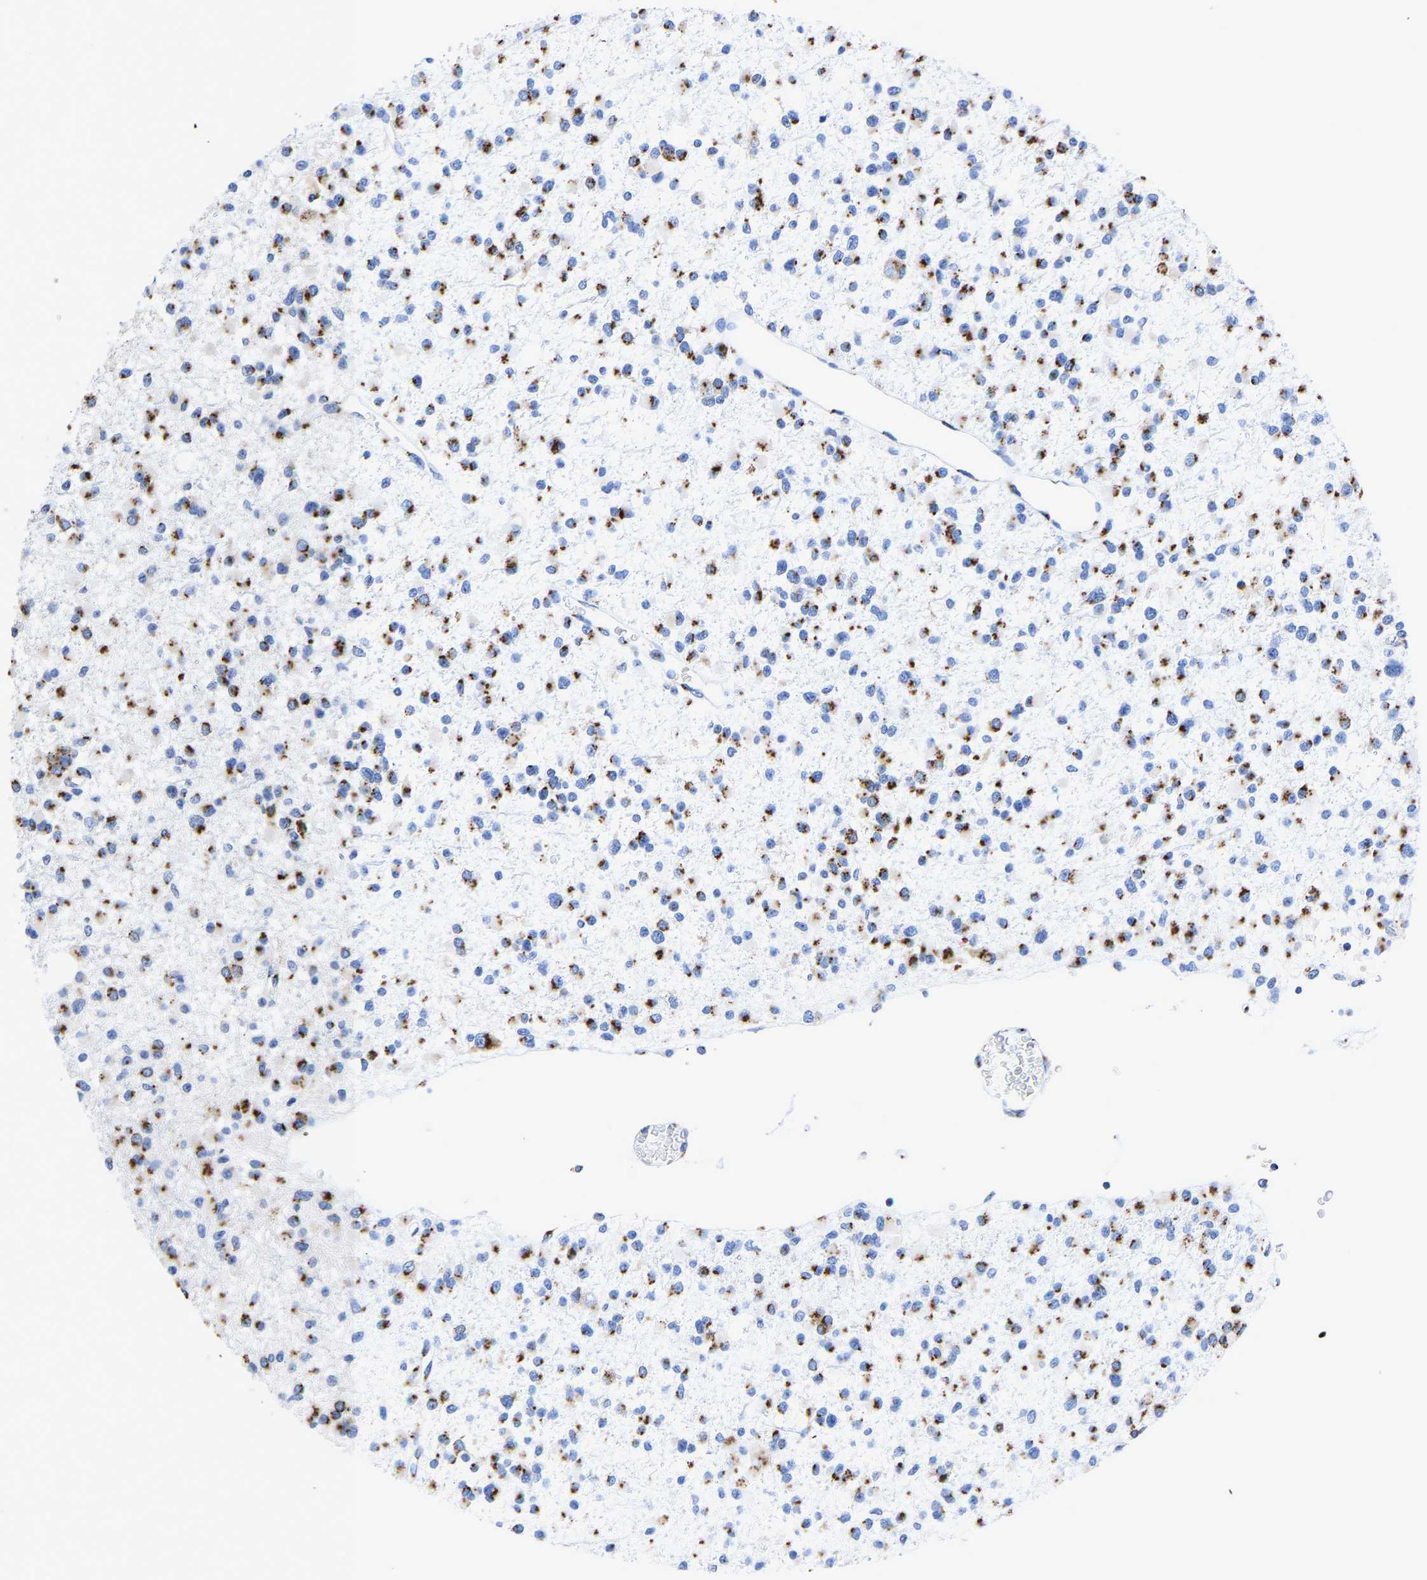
{"staining": {"intensity": "strong", "quantity": ">75%", "location": "cytoplasmic/membranous"}, "tissue": "glioma", "cell_type": "Tumor cells", "image_type": "cancer", "snomed": [{"axis": "morphology", "description": "Glioma, malignant, Low grade"}, {"axis": "topography", "description": "Brain"}], "caption": "Immunohistochemical staining of human malignant glioma (low-grade) displays high levels of strong cytoplasmic/membranous protein positivity in approximately >75% of tumor cells.", "gene": "TMEM87A", "patient": {"sex": "female", "age": 22}}